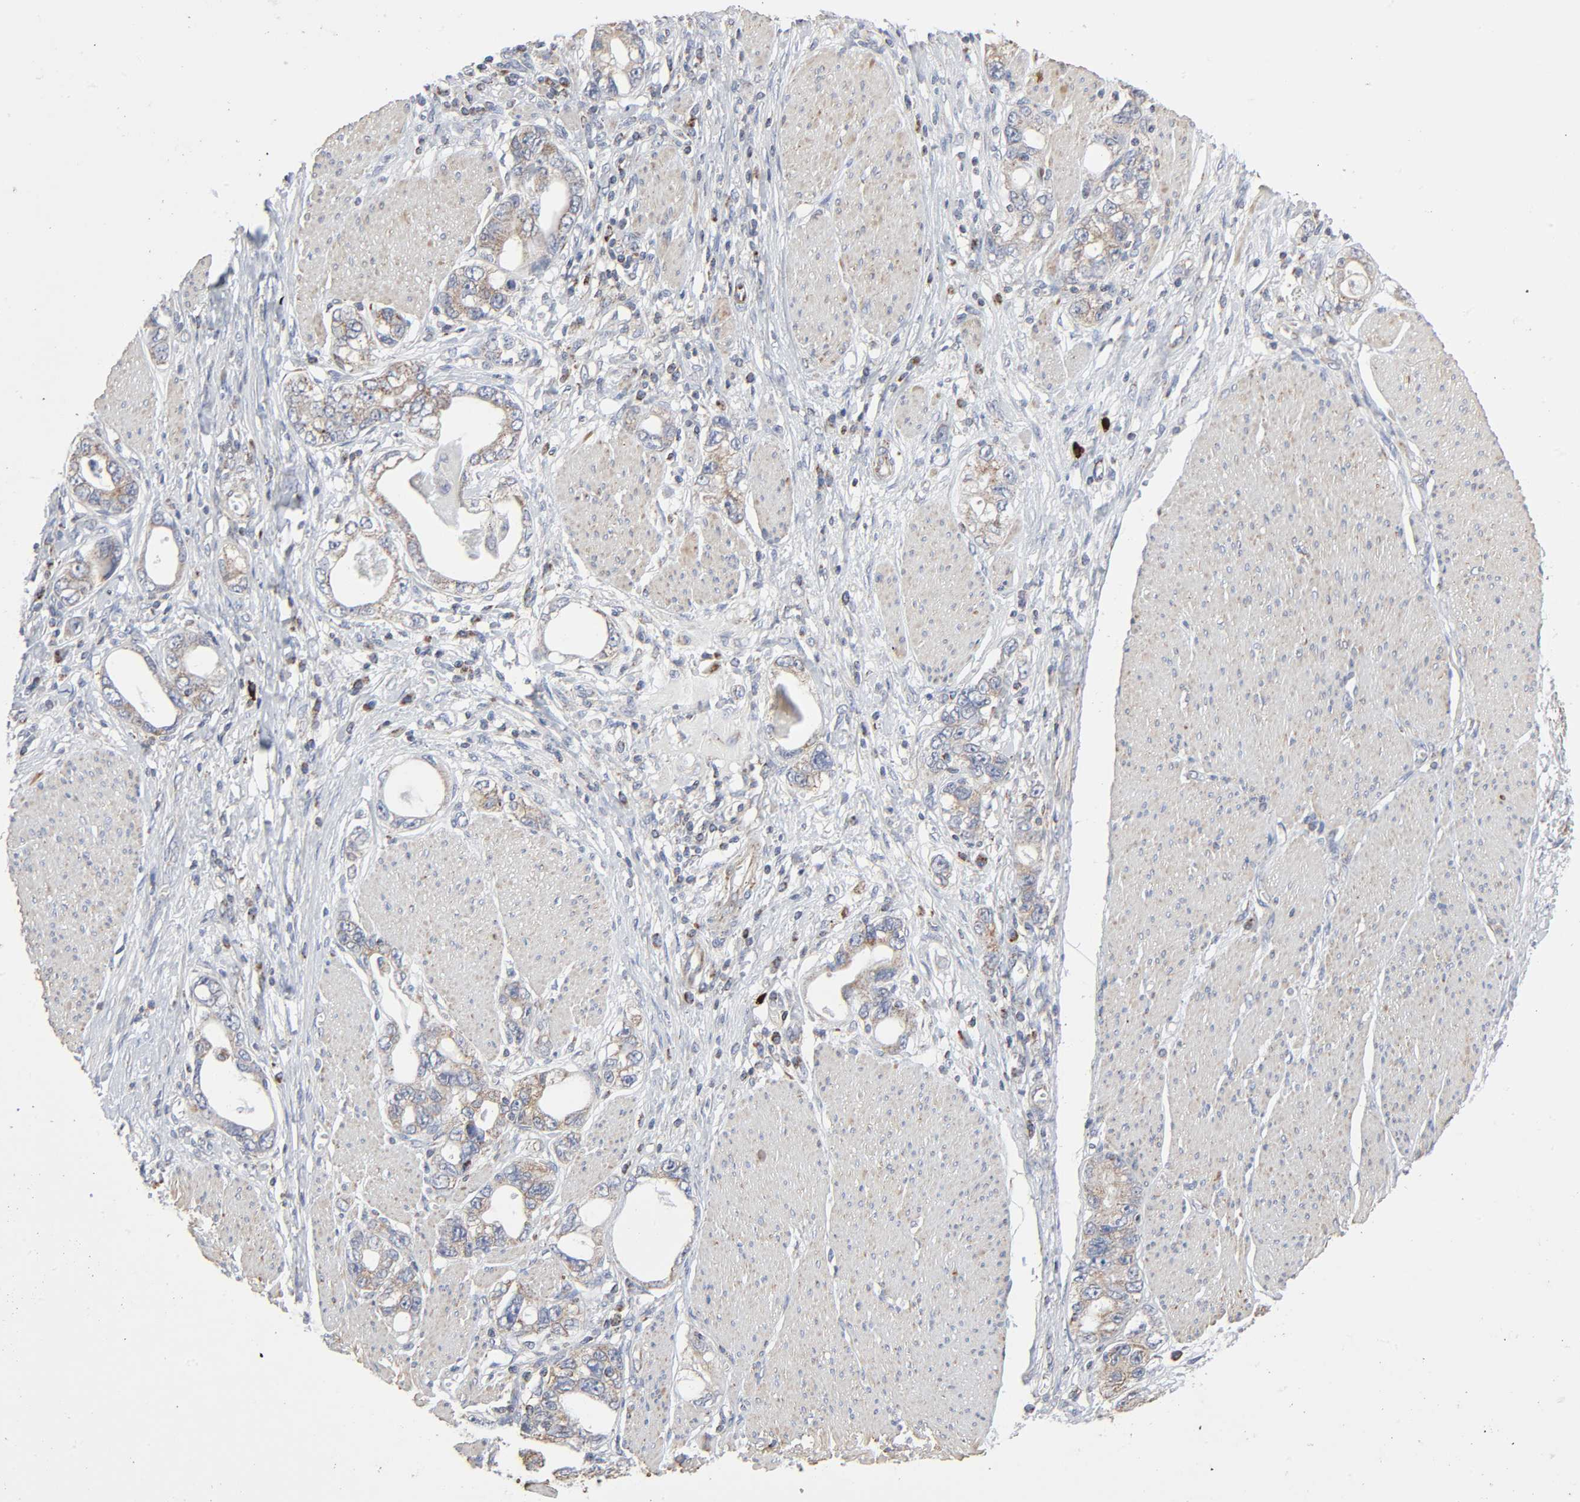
{"staining": {"intensity": "moderate", "quantity": ">75%", "location": "cytoplasmic/membranous"}, "tissue": "stomach cancer", "cell_type": "Tumor cells", "image_type": "cancer", "snomed": [{"axis": "morphology", "description": "Adenocarcinoma, NOS"}, {"axis": "topography", "description": "Stomach, lower"}], "caption": "Protein staining shows moderate cytoplasmic/membranous positivity in approximately >75% of tumor cells in stomach cancer.", "gene": "SYT16", "patient": {"sex": "female", "age": 93}}